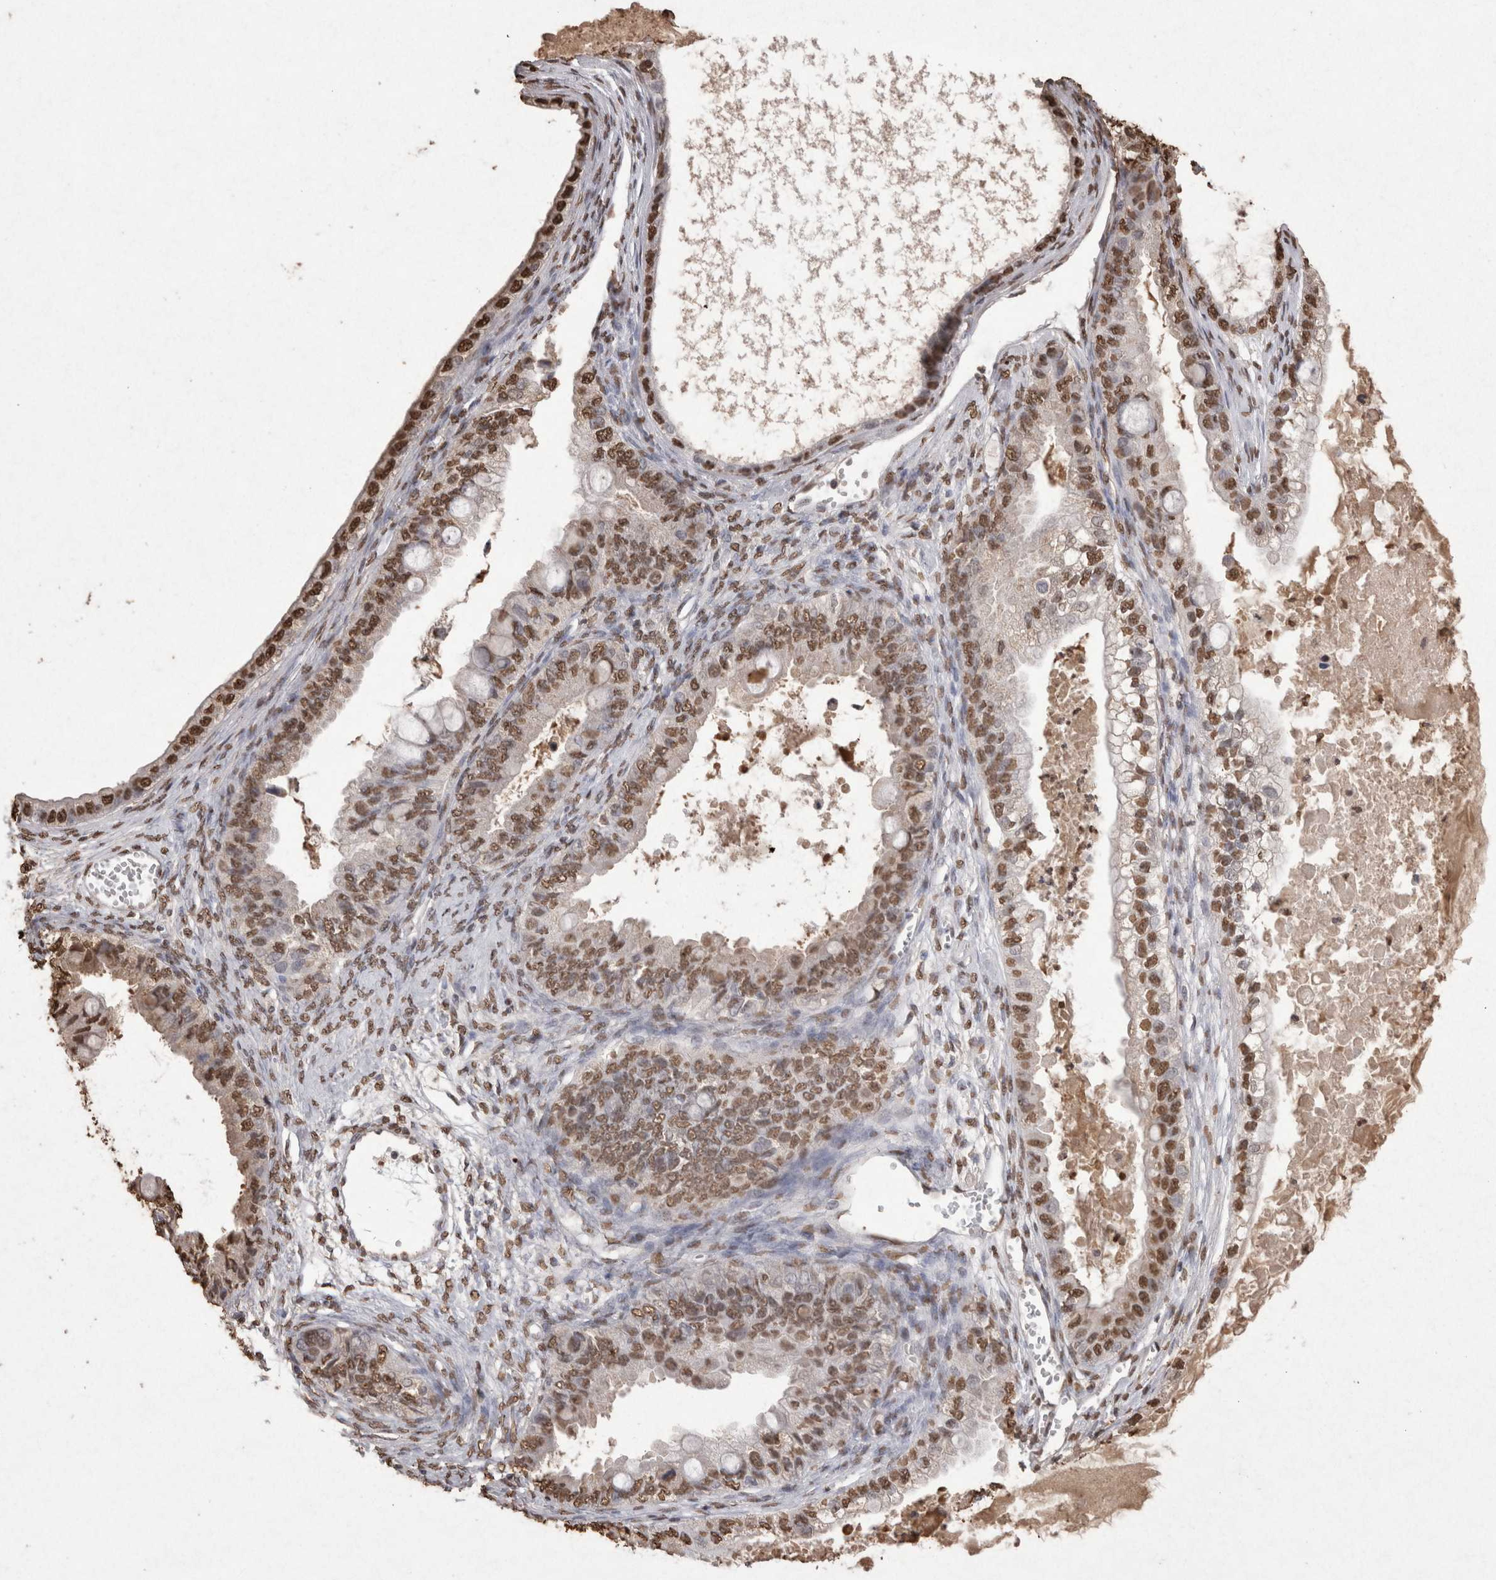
{"staining": {"intensity": "moderate", "quantity": ">75%", "location": "nuclear"}, "tissue": "ovarian cancer", "cell_type": "Tumor cells", "image_type": "cancer", "snomed": [{"axis": "morphology", "description": "Cystadenocarcinoma, mucinous, NOS"}, {"axis": "topography", "description": "Ovary"}], "caption": "Protein staining displays moderate nuclear staining in about >75% of tumor cells in mucinous cystadenocarcinoma (ovarian).", "gene": "POU5F1", "patient": {"sex": "female", "age": 80}}